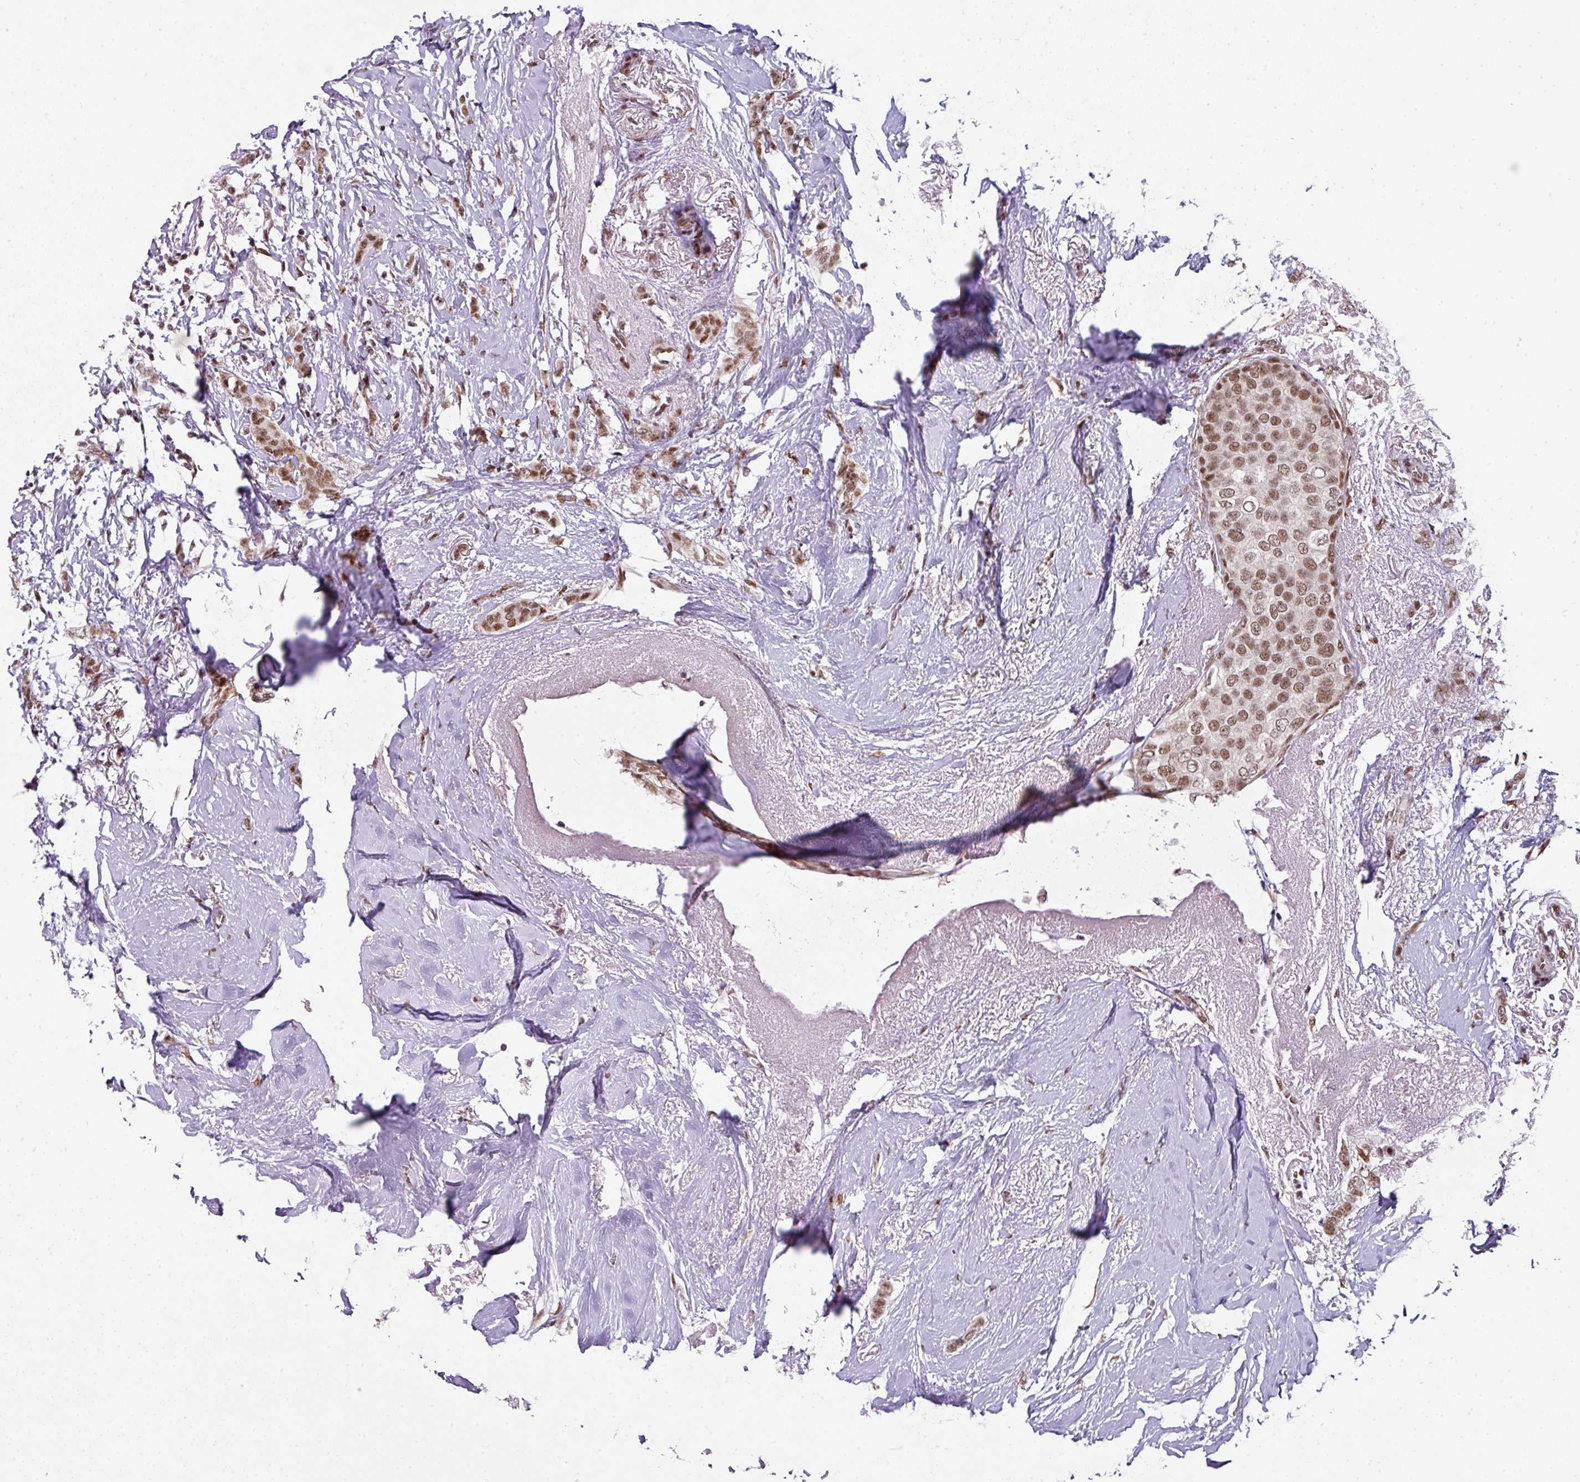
{"staining": {"intensity": "moderate", "quantity": ">75%", "location": "nuclear"}, "tissue": "breast cancer", "cell_type": "Tumor cells", "image_type": "cancer", "snomed": [{"axis": "morphology", "description": "Duct carcinoma"}, {"axis": "topography", "description": "Breast"}], "caption": "Protein positivity by immunohistochemistry displays moderate nuclear staining in about >75% of tumor cells in breast infiltrating ductal carcinoma.", "gene": "NFYA", "patient": {"sex": "female", "age": 72}}